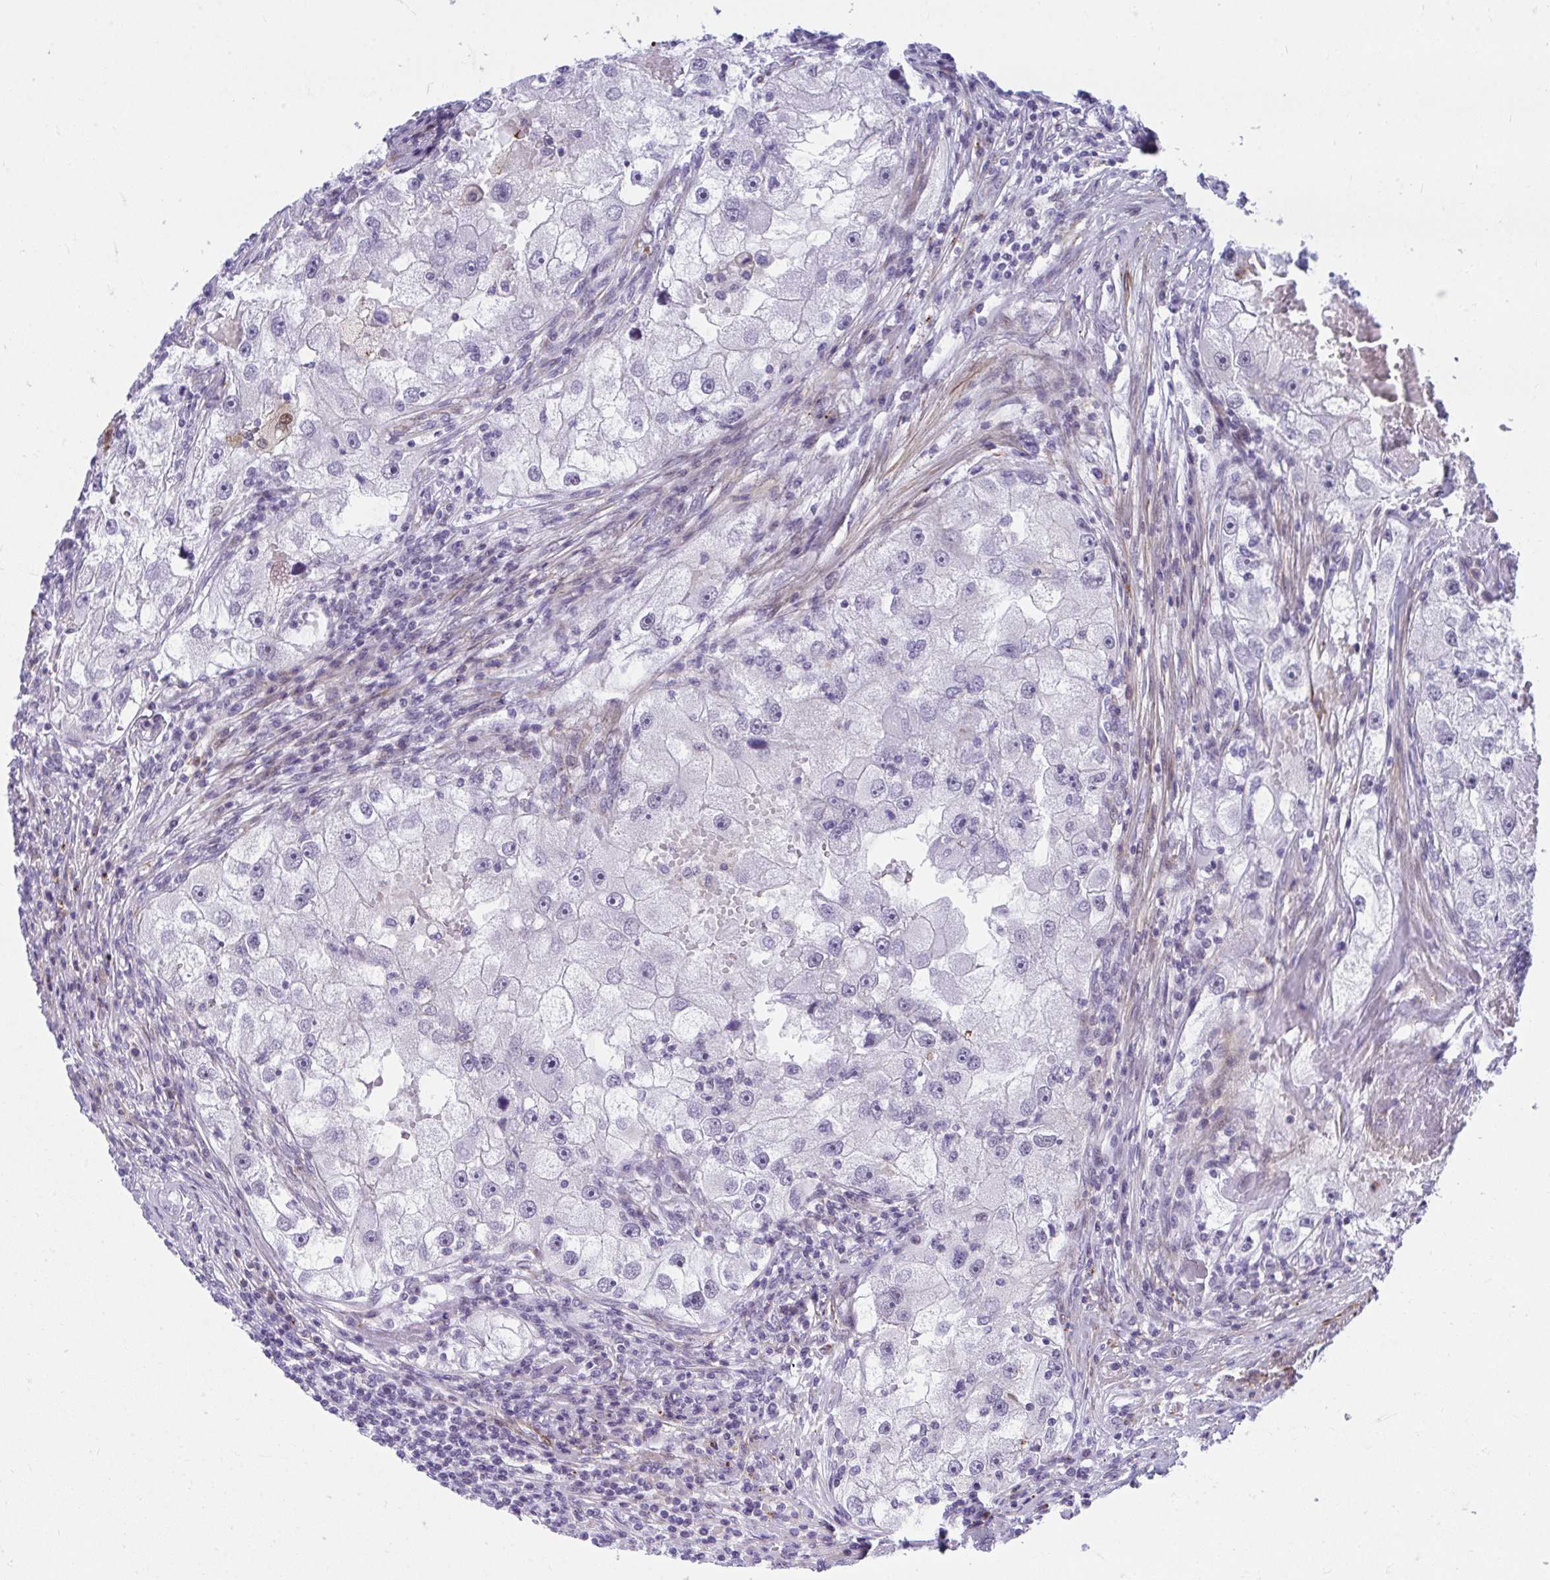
{"staining": {"intensity": "negative", "quantity": "none", "location": "none"}, "tissue": "renal cancer", "cell_type": "Tumor cells", "image_type": "cancer", "snomed": [{"axis": "morphology", "description": "Adenocarcinoma, NOS"}, {"axis": "topography", "description": "Kidney"}], "caption": "Immunohistochemistry photomicrograph of neoplastic tissue: human adenocarcinoma (renal) stained with DAB (3,3'-diaminobenzidine) exhibits no significant protein positivity in tumor cells.", "gene": "CSTB", "patient": {"sex": "male", "age": 63}}